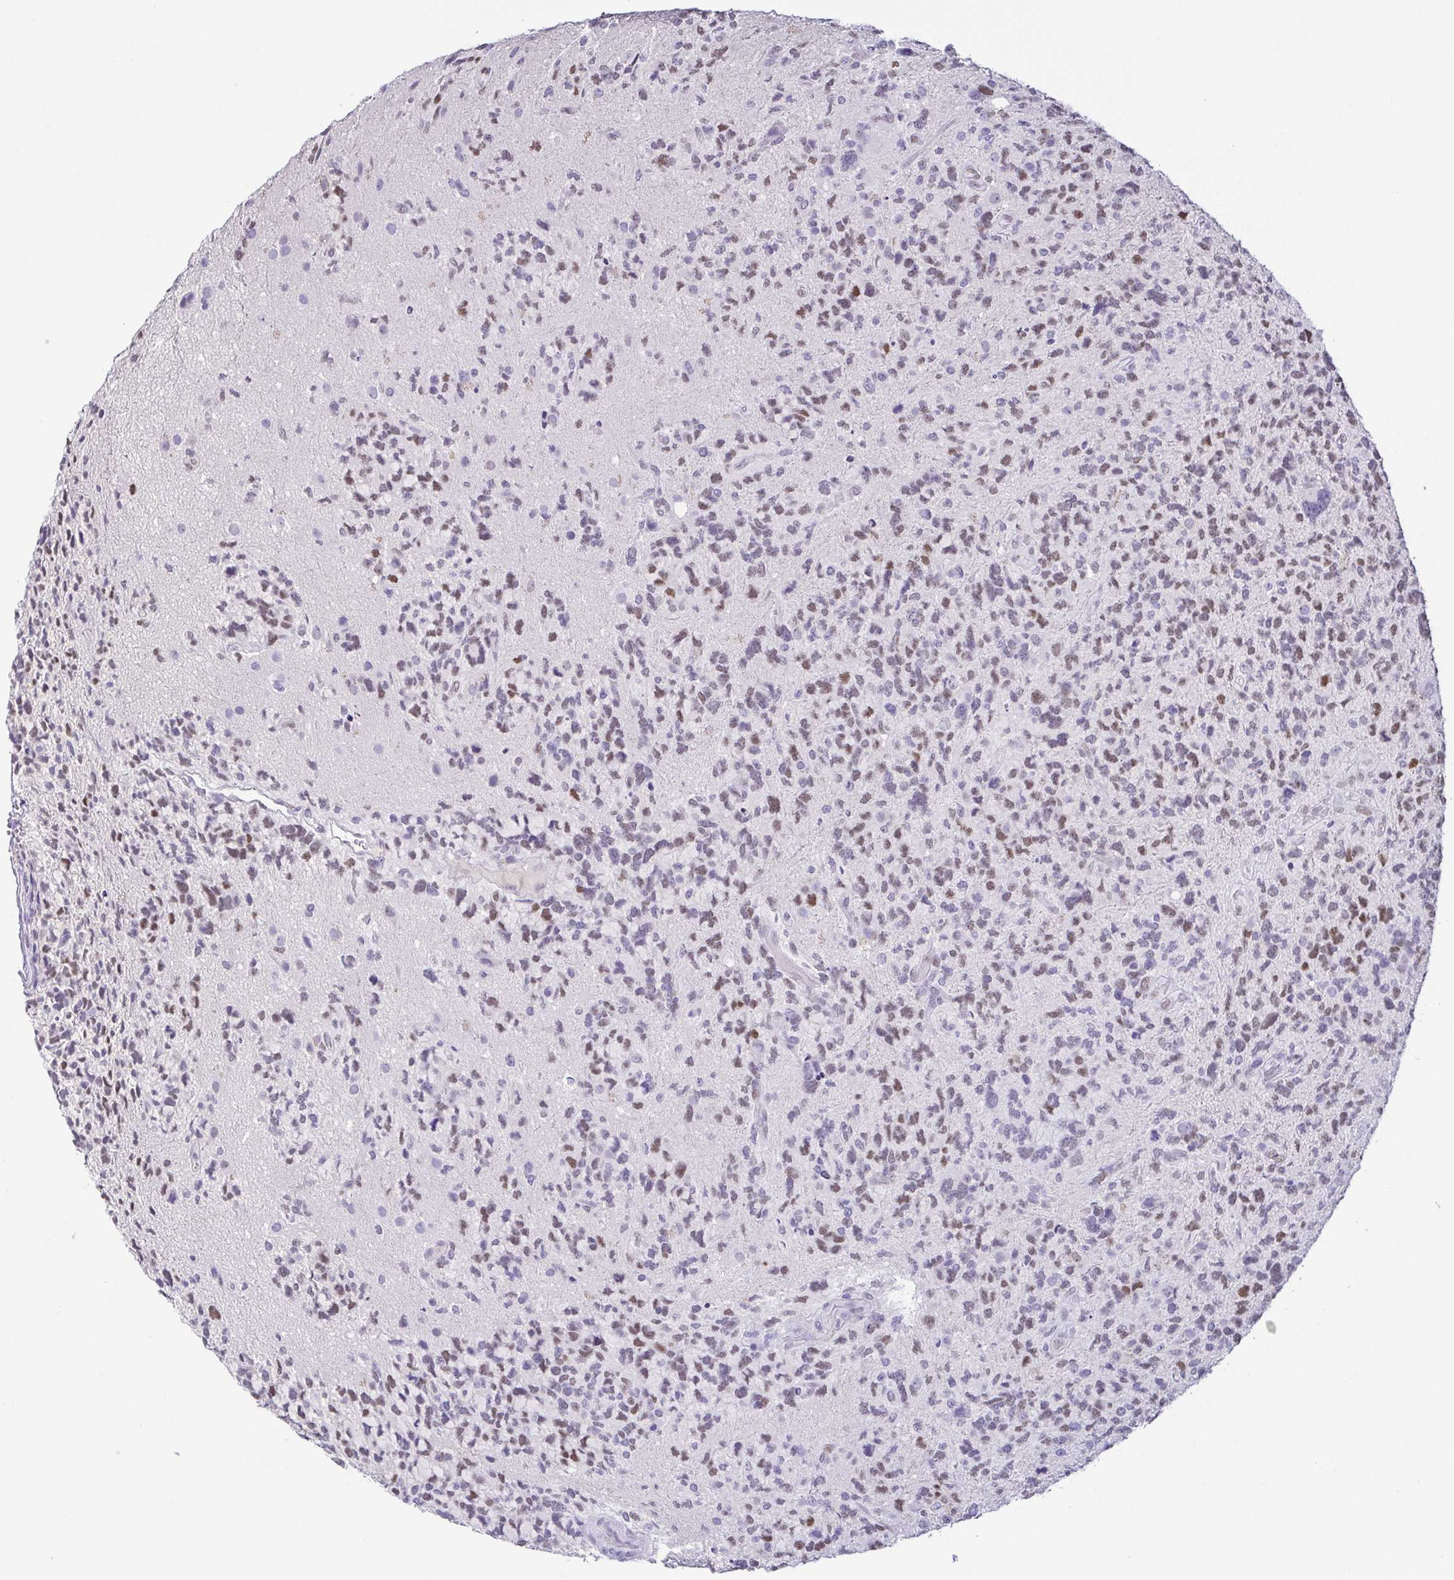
{"staining": {"intensity": "moderate", "quantity": "25%-75%", "location": "nuclear"}, "tissue": "glioma", "cell_type": "Tumor cells", "image_type": "cancer", "snomed": [{"axis": "morphology", "description": "Glioma, malignant, High grade"}, {"axis": "topography", "description": "Brain"}], "caption": "Immunohistochemistry (IHC) image of high-grade glioma (malignant) stained for a protein (brown), which shows medium levels of moderate nuclear positivity in approximately 25%-75% of tumor cells.", "gene": "TCF3", "patient": {"sex": "female", "age": 71}}